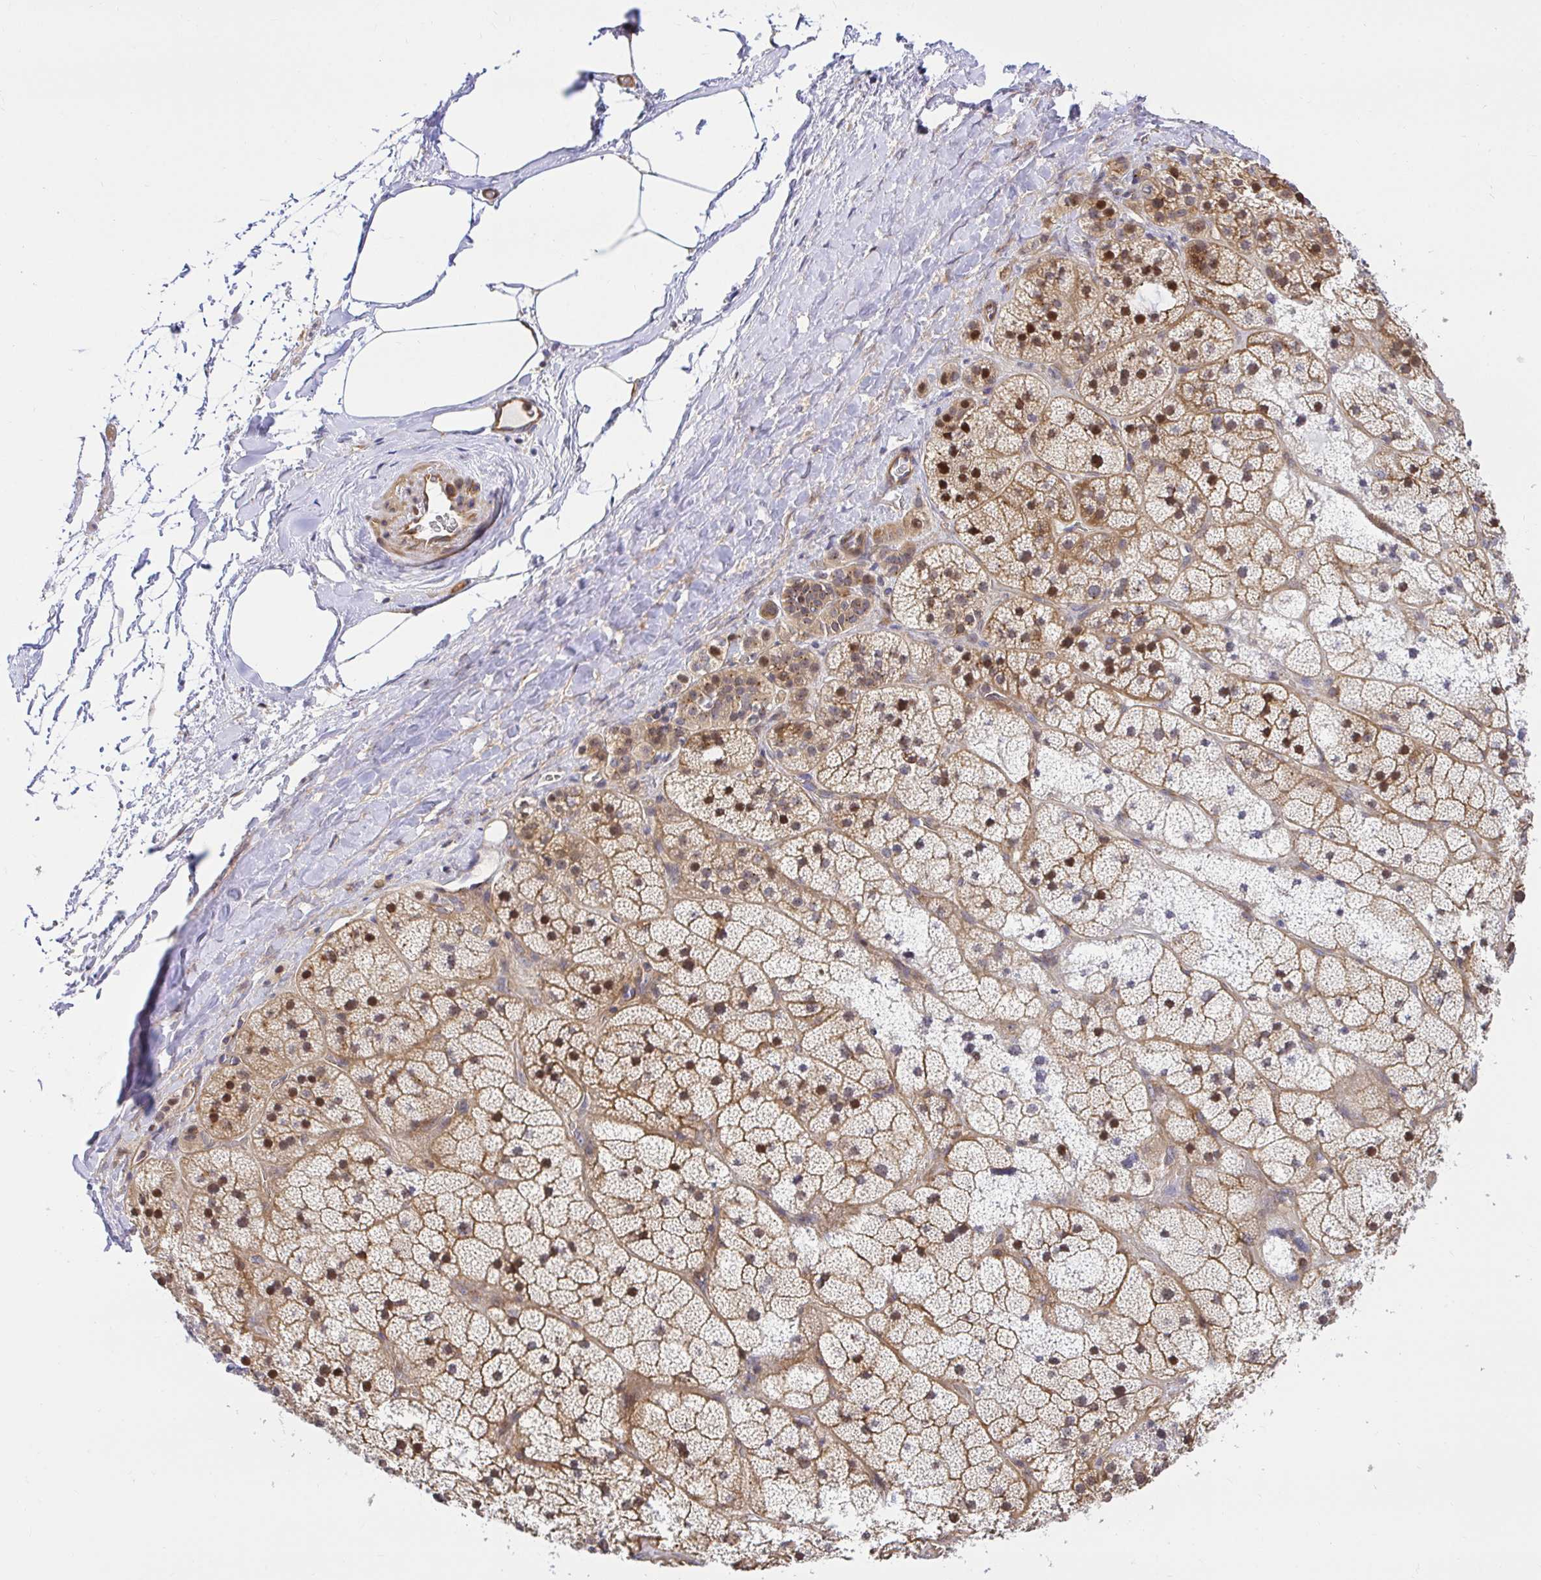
{"staining": {"intensity": "moderate", "quantity": ">75%", "location": "cytoplasmic/membranous,nuclear"}, "tissue": "adrenal gland", "cell_type": "Glandular cells", "image_type": "normal", "snomed": [{"axis": "morphology", "description": "Normal tissue, NOS"}, {"axis": "topography", "description": "Adrenal gland"}], "caption": "Immunohistochemistry histopathology image of normal adrenal gland: human adrenal gland stained using immunohistochemistry (IHC) shows medium levels of moderate protein expression localized specifically in the cytoplasmic/membranous,nuclear of glandular cells, appearing as a cytoplasmic/membranous,nuclear brown color.", "gene": "TRIM55", "patient": {"sex": "male", "age": 57}}